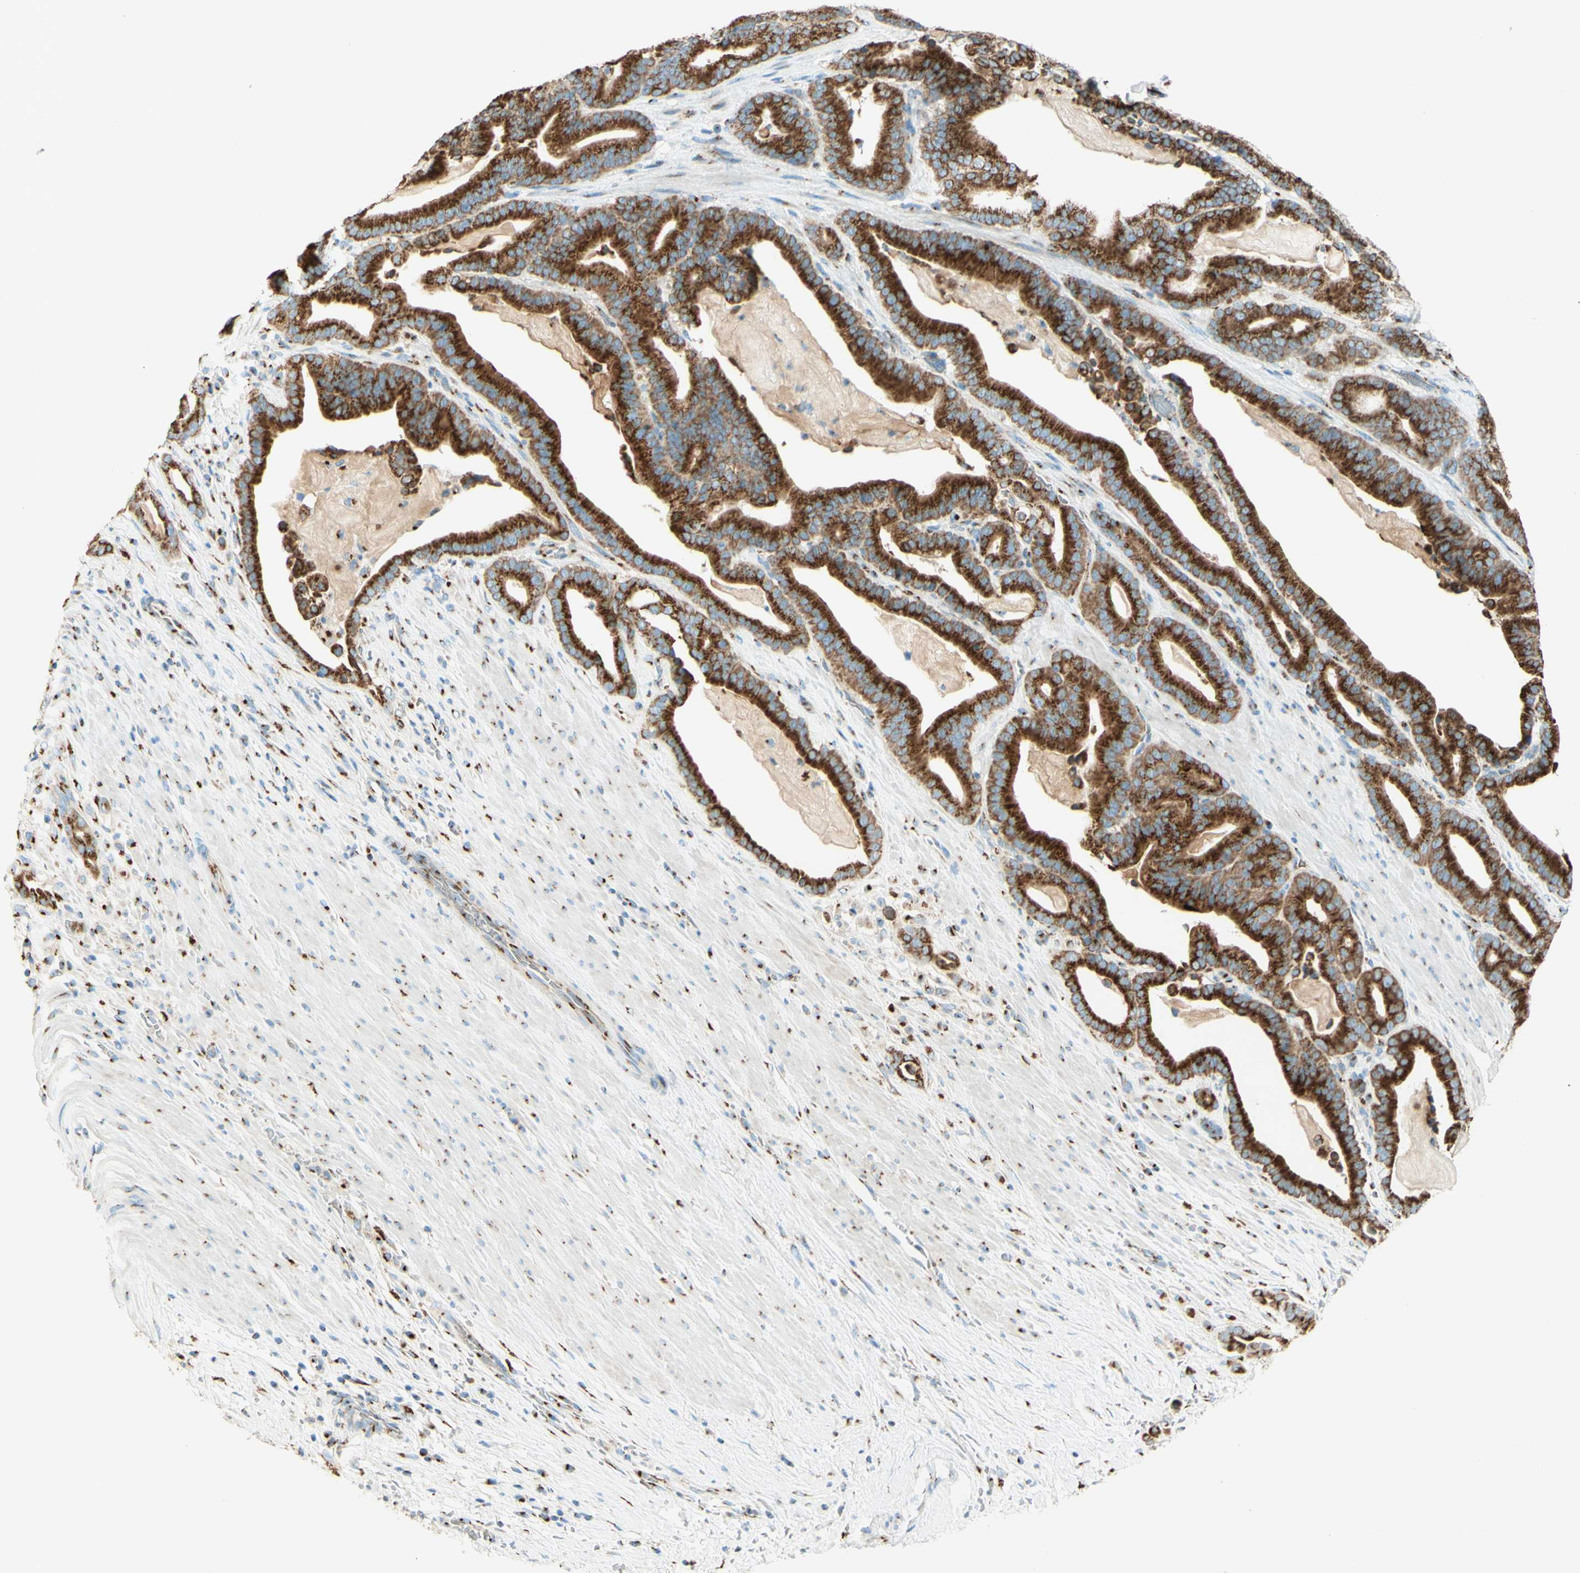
{"staining": {"intensity": "strong", "quantity": ">75%", "location": "cytoplasmic/membranous"}, "tissue": "pancreatic cancer", "cell_type": "Tumor cells", "image_type": "cancer", "snomed": [{"axis": "morphology", "description": "Adenocarcinoma, NOS"}, {"axis": "topography", "description": "Pancreas"}], "caption": "IHC photomicrograph of neoplastic tissue: human pancreatic adenocarcinoma stained using IHC reveals high levels of strong protein expression localized specifically in the cytoplasmic/membranous of tumor cells, appearing as a cytoplasmic/membranous brown color.", "gene": "GOLGB1", "patient": {"sex": "male", "age": 63}}